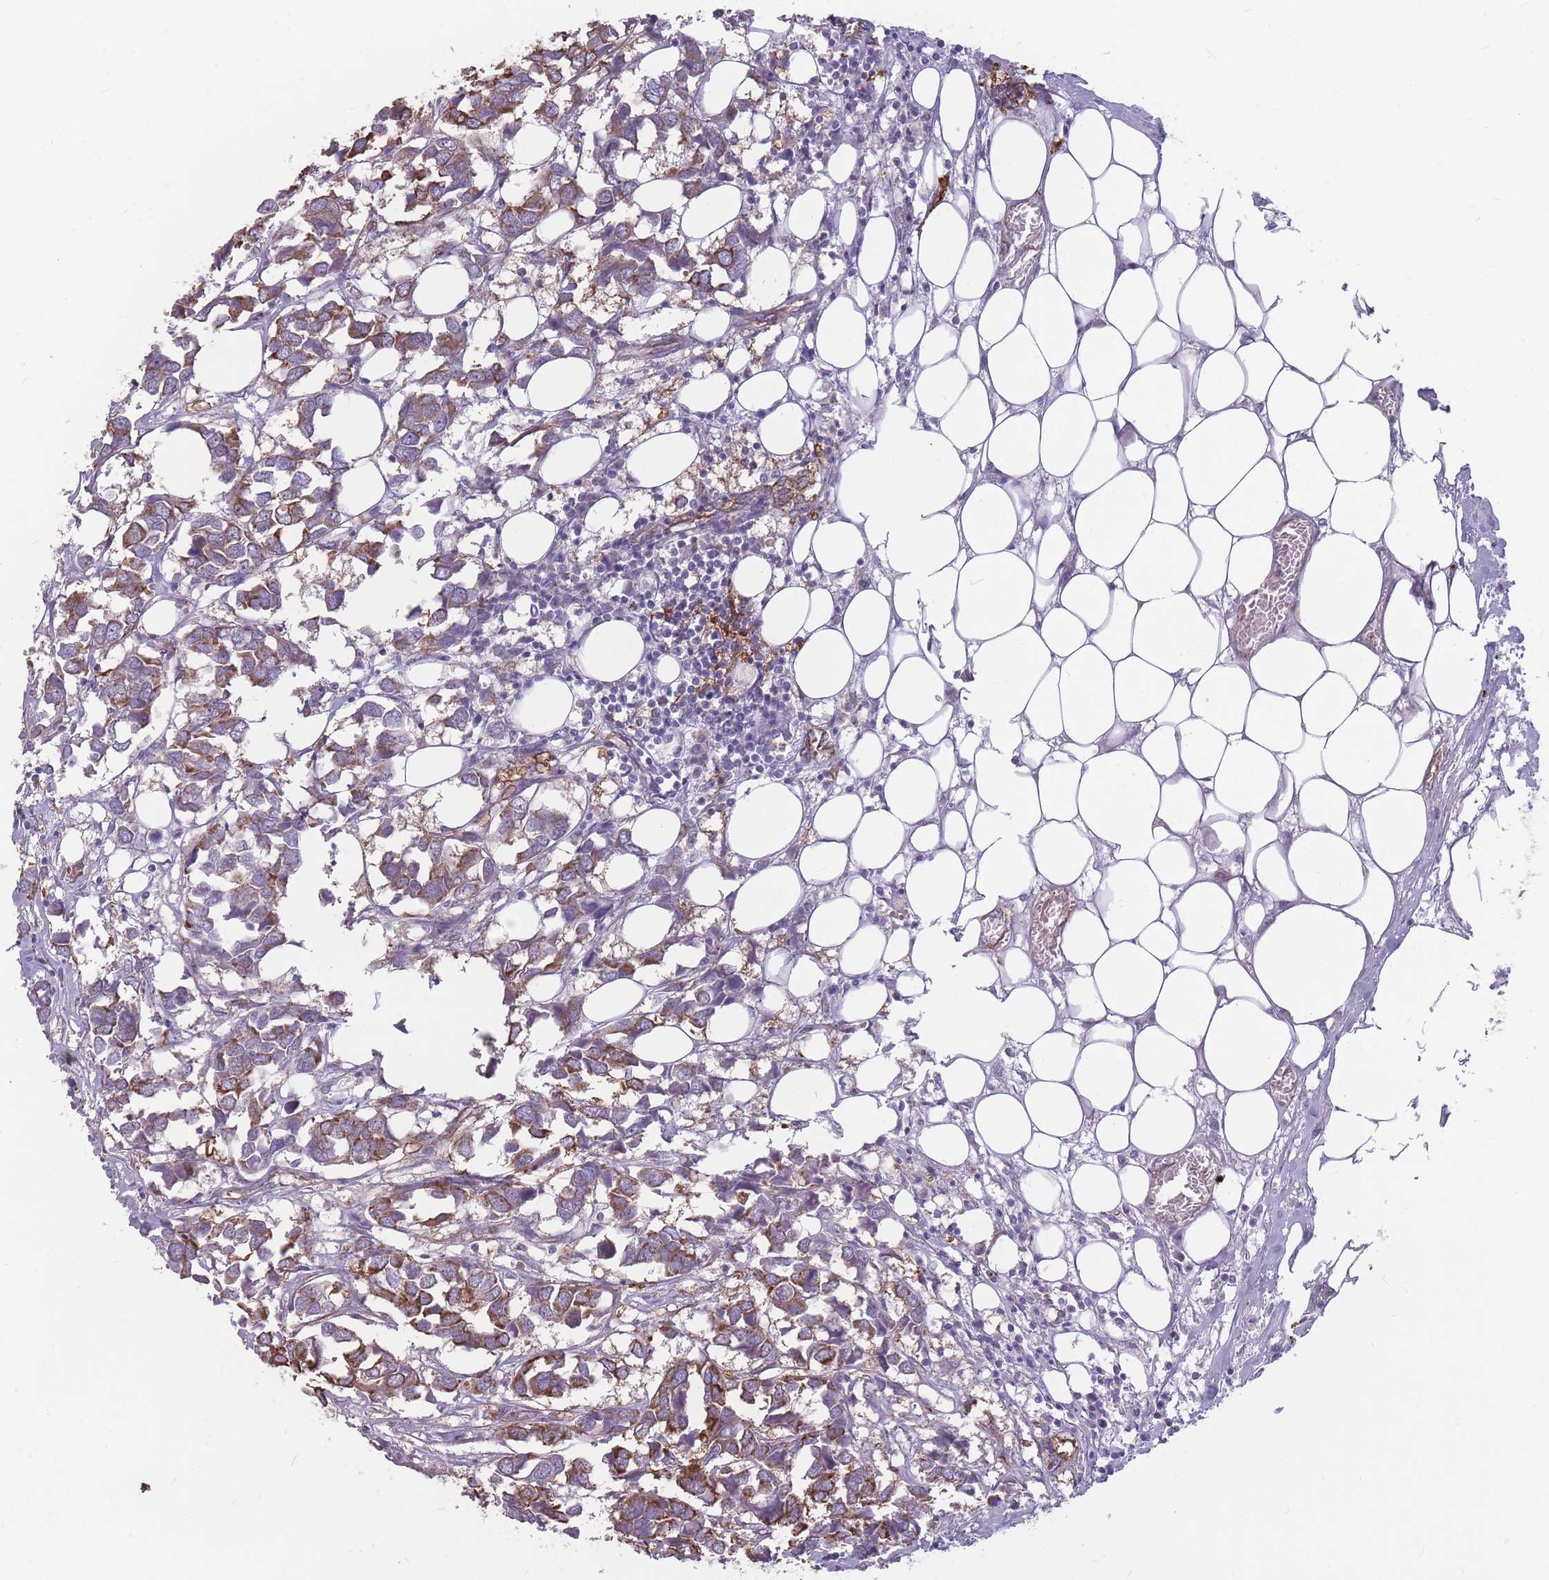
{"staining": {"intensity": "moderate", "quantity": ">75%", "location": "cytoplasmic/membranous"}, "tissue": "breast cancer", "cell_type": "Tumor cells", "image_type": "cancer", "snomed": [{"axis": "morphology", "description": "Duct carcinoma"}, {"axis": "topography", "description": "Breast"}], "caption": "About >75% of tumor cells in breast cancer (invasive ductal carcinoma) show moderate cytoplasmic/membranous protein positivity as visualized by brown immunohistochemical staining.", "gene": "GNA11", "patient": {"sex": "female", "age": 83}}